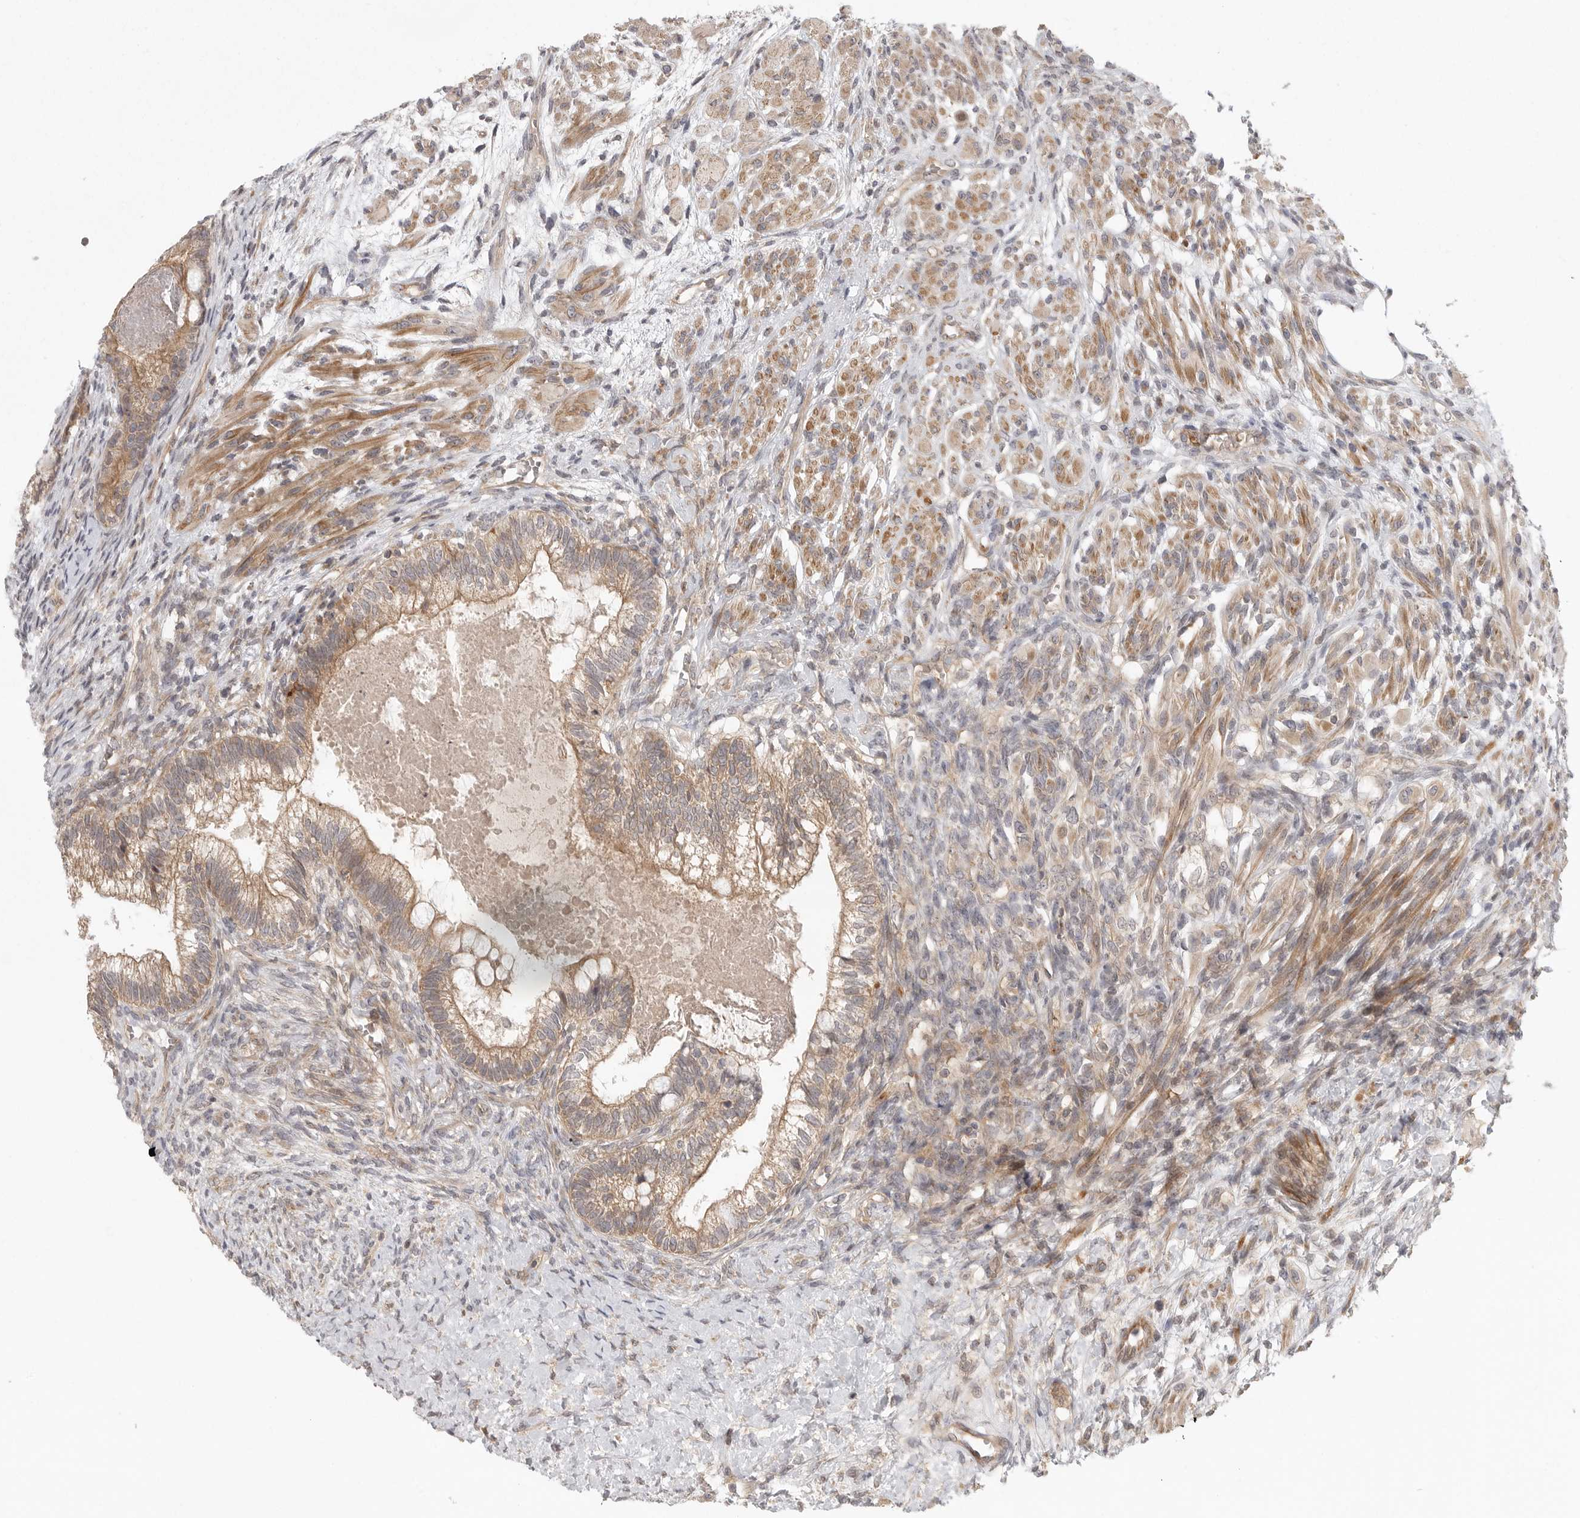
{"staining": {"intensity": "moderate", "quantity": ">75%", "location": "cytoplasmic/membranous"}, "tissue": "testis cancer", "cell_type": "Tumor cells", "image_type": "cancer", "snomed": [{"axis": "morphology", "description": "Seminoma, NOS"}, {"axis": "morphology", "description": "Carcinoma, Embryonal, NOS"}, {"axis": "topography", "description": "Testis"}], "caption": "This image displays immunohistochemistry staining of human testis seminoma, with medium moderate cytoplasmic/membranous expression in about >75% of tumor cells.", "gene": "CCPG1", "patient": {"sex": "male", "age": 28}}